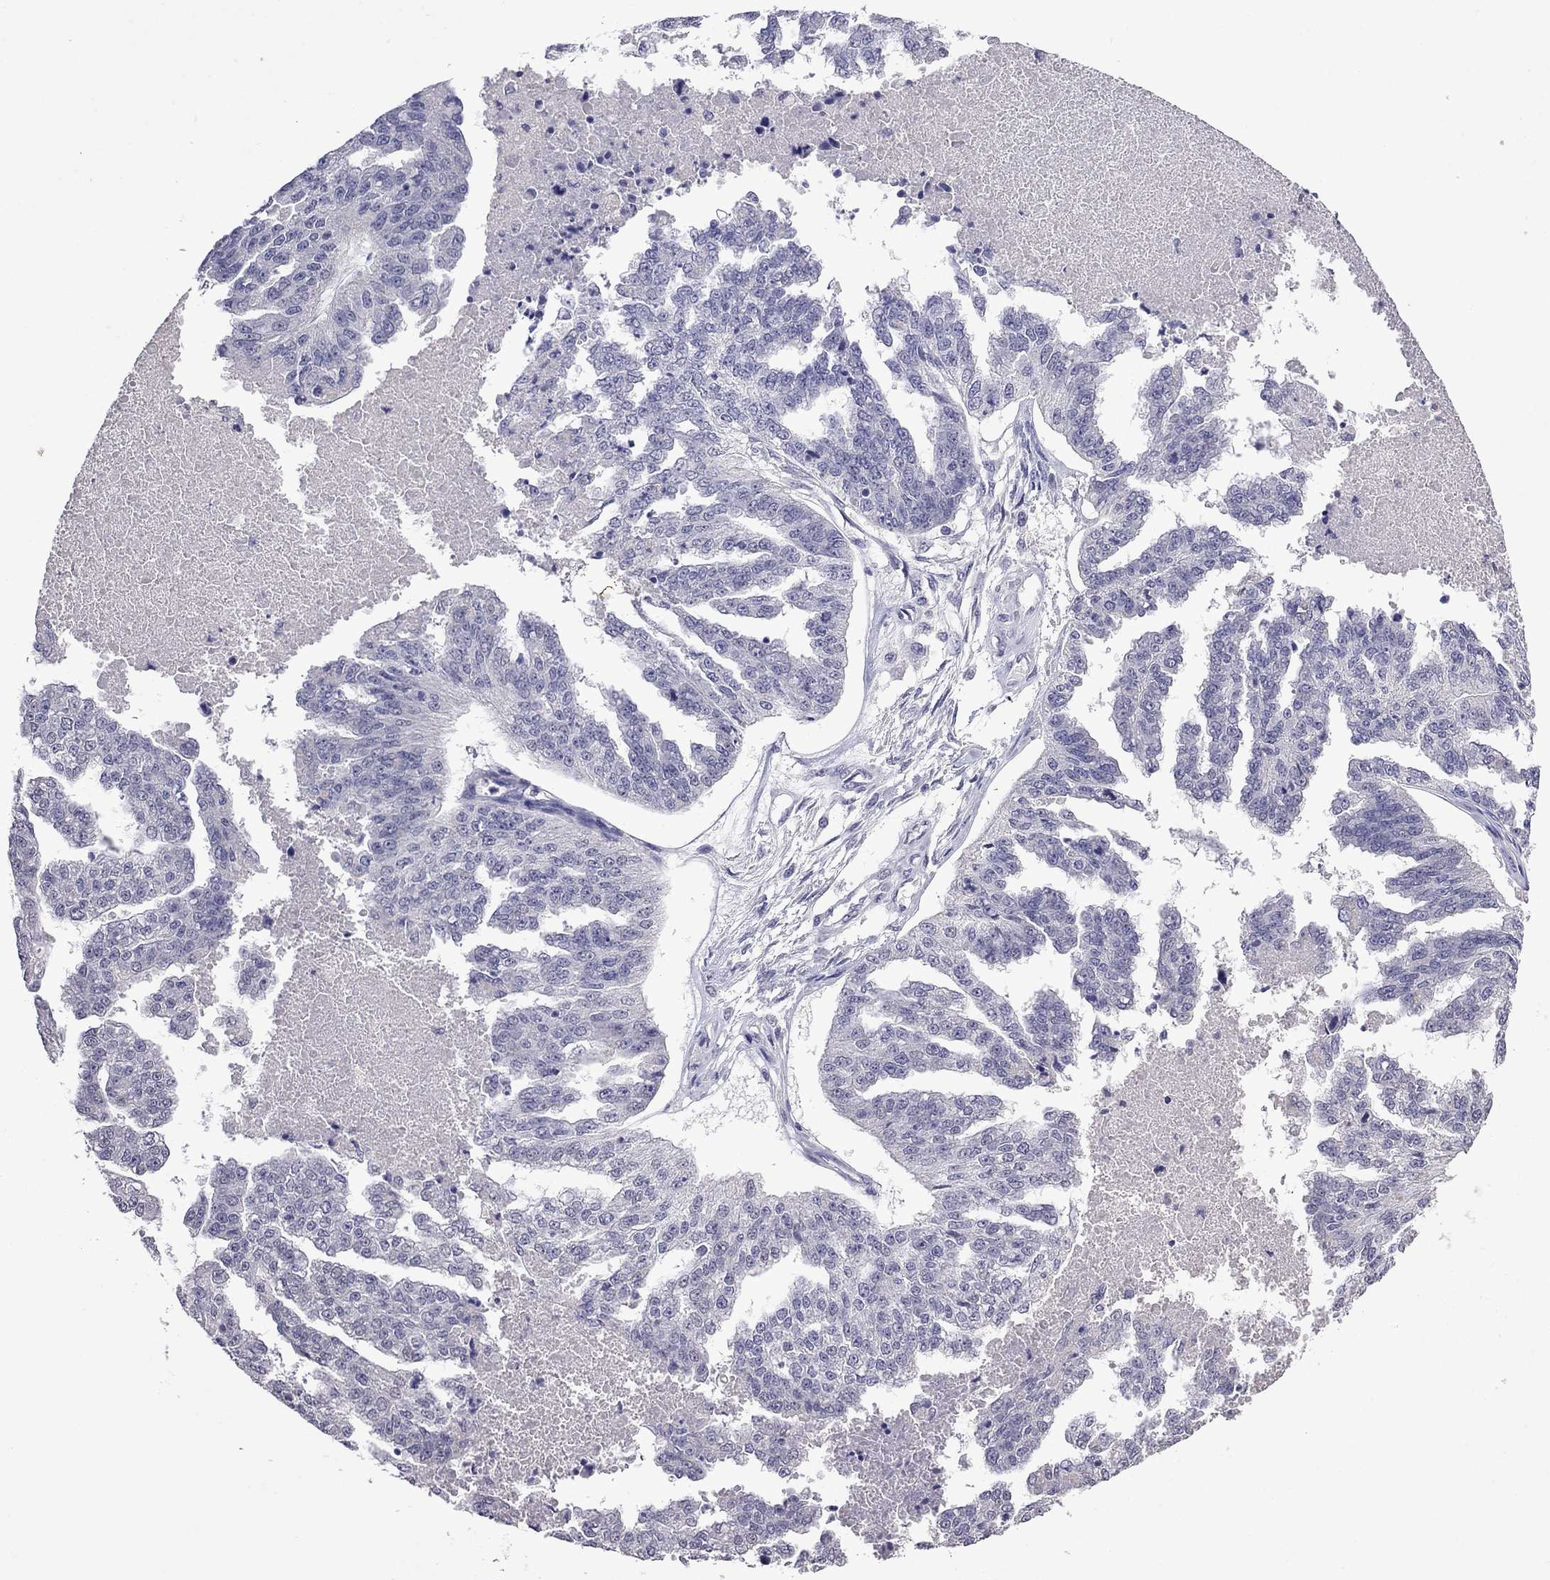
{"staining": {"intensity": "negative", "quantity": "none", "location": "none"}, "tissue": "ovarian cancer", "cell_type": "Tumor cells", "image_type": "cancer", "snomed": [{"axis": "morphology", "description": "Cystadenocarcinoma, serous, NOS"}, {"axis": "topography", "description": "Ovary"}], "caption": "There is no significant staining in tumor cells of ovarian serous cystadenocarcinoma.", "gene": "STAR", "patient": {"sex": "female", "age": 58}}